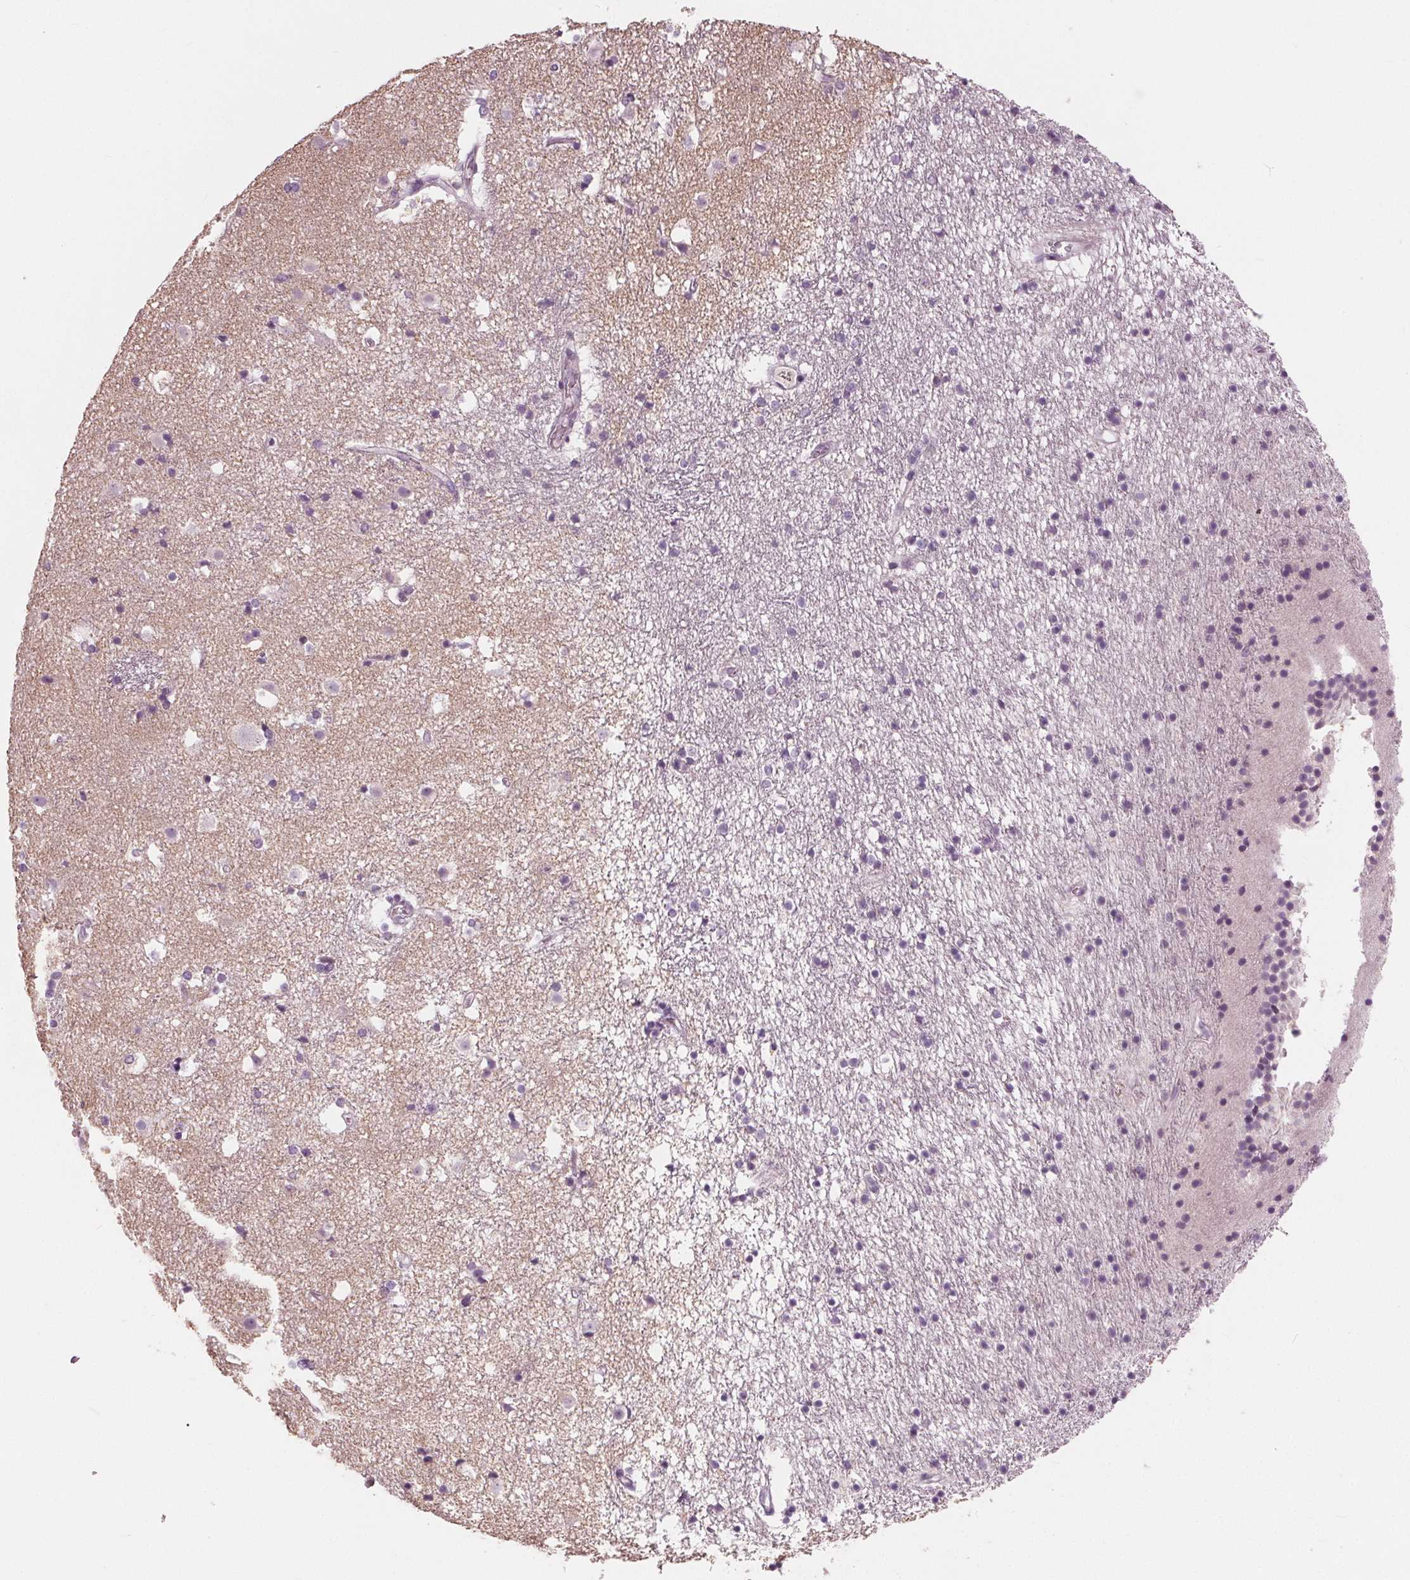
{"staining": {"intensity": "negative", "quantity": "none", "location": "none"}, "tissue": "caudate", "cell_type": "Glial cells", "image_type": "normal", "snomed": [{"axis": "morphology", "description": "Normal tissue, NOS"}, {"axis": "topography", "description": "Lateral ventricle wall"}], "caption": "This is a photomicrograph of immunohistochemistry staining of normal caudate, which shows no staining in glial cells. (Stains: DAB IHC with hematoxylin counter stain, Microscopy: brightfield microscopy at high magnification).", "gene": "TKFC", "patient": {"sex": "female", "age": 71}}